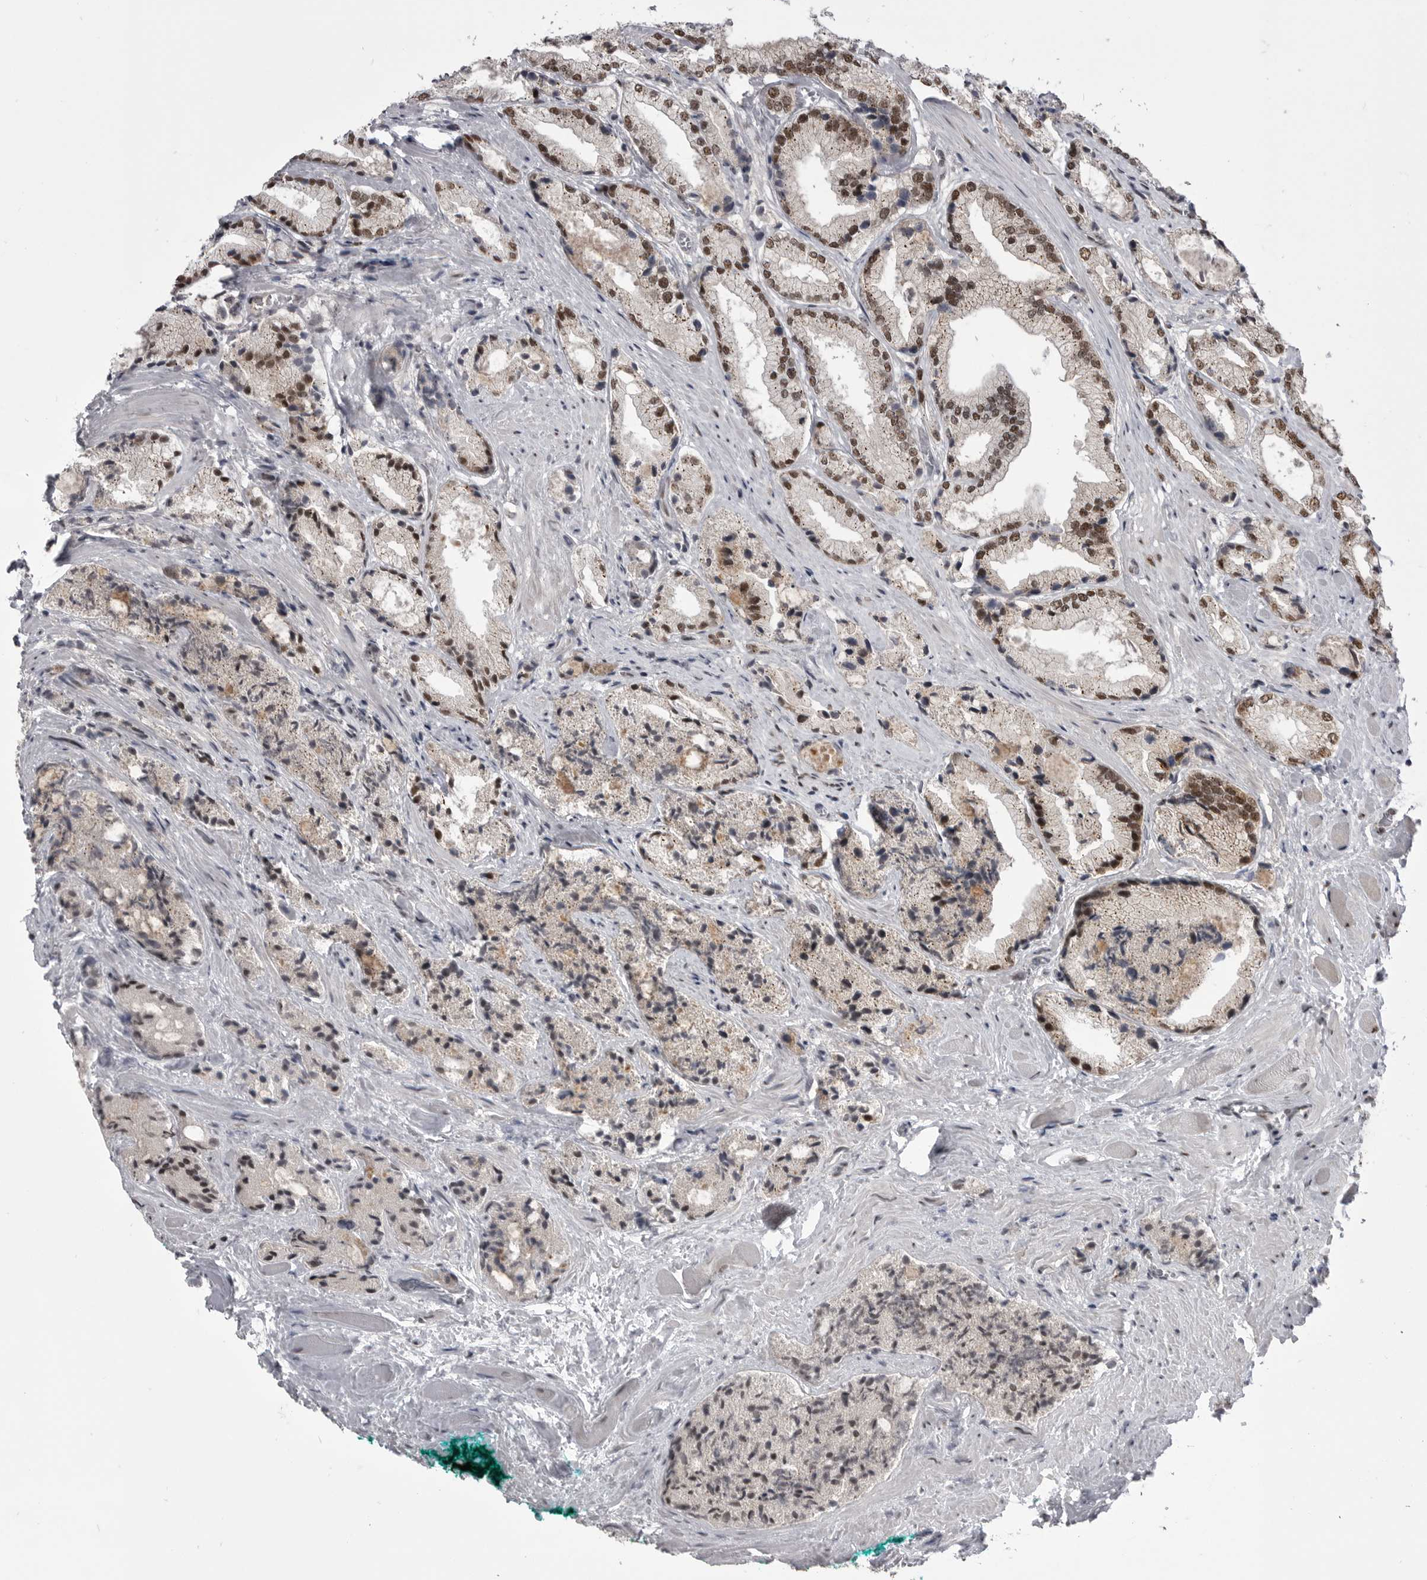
{"staining": {"intensity": "moderate", "quantity": ">75%", "location": "nuclear"}, "tissue": "prostate cancer", "cell_type": "Tumor cells", "image_type": "cancer", "snomed": [{"axis": "morphology", "description": "Adenocarcinoma, Low grade"}, {"axis": "topography", "description": "Prostate"}], "caption": "This is an image of immunohistochemistry staining of prostate adenocarcinoma (low-grade), which shows moderate staining in the nuclear of tumor cells.", "gene": "MEPCE", "patient": {"sex": "male", "age": 62}}